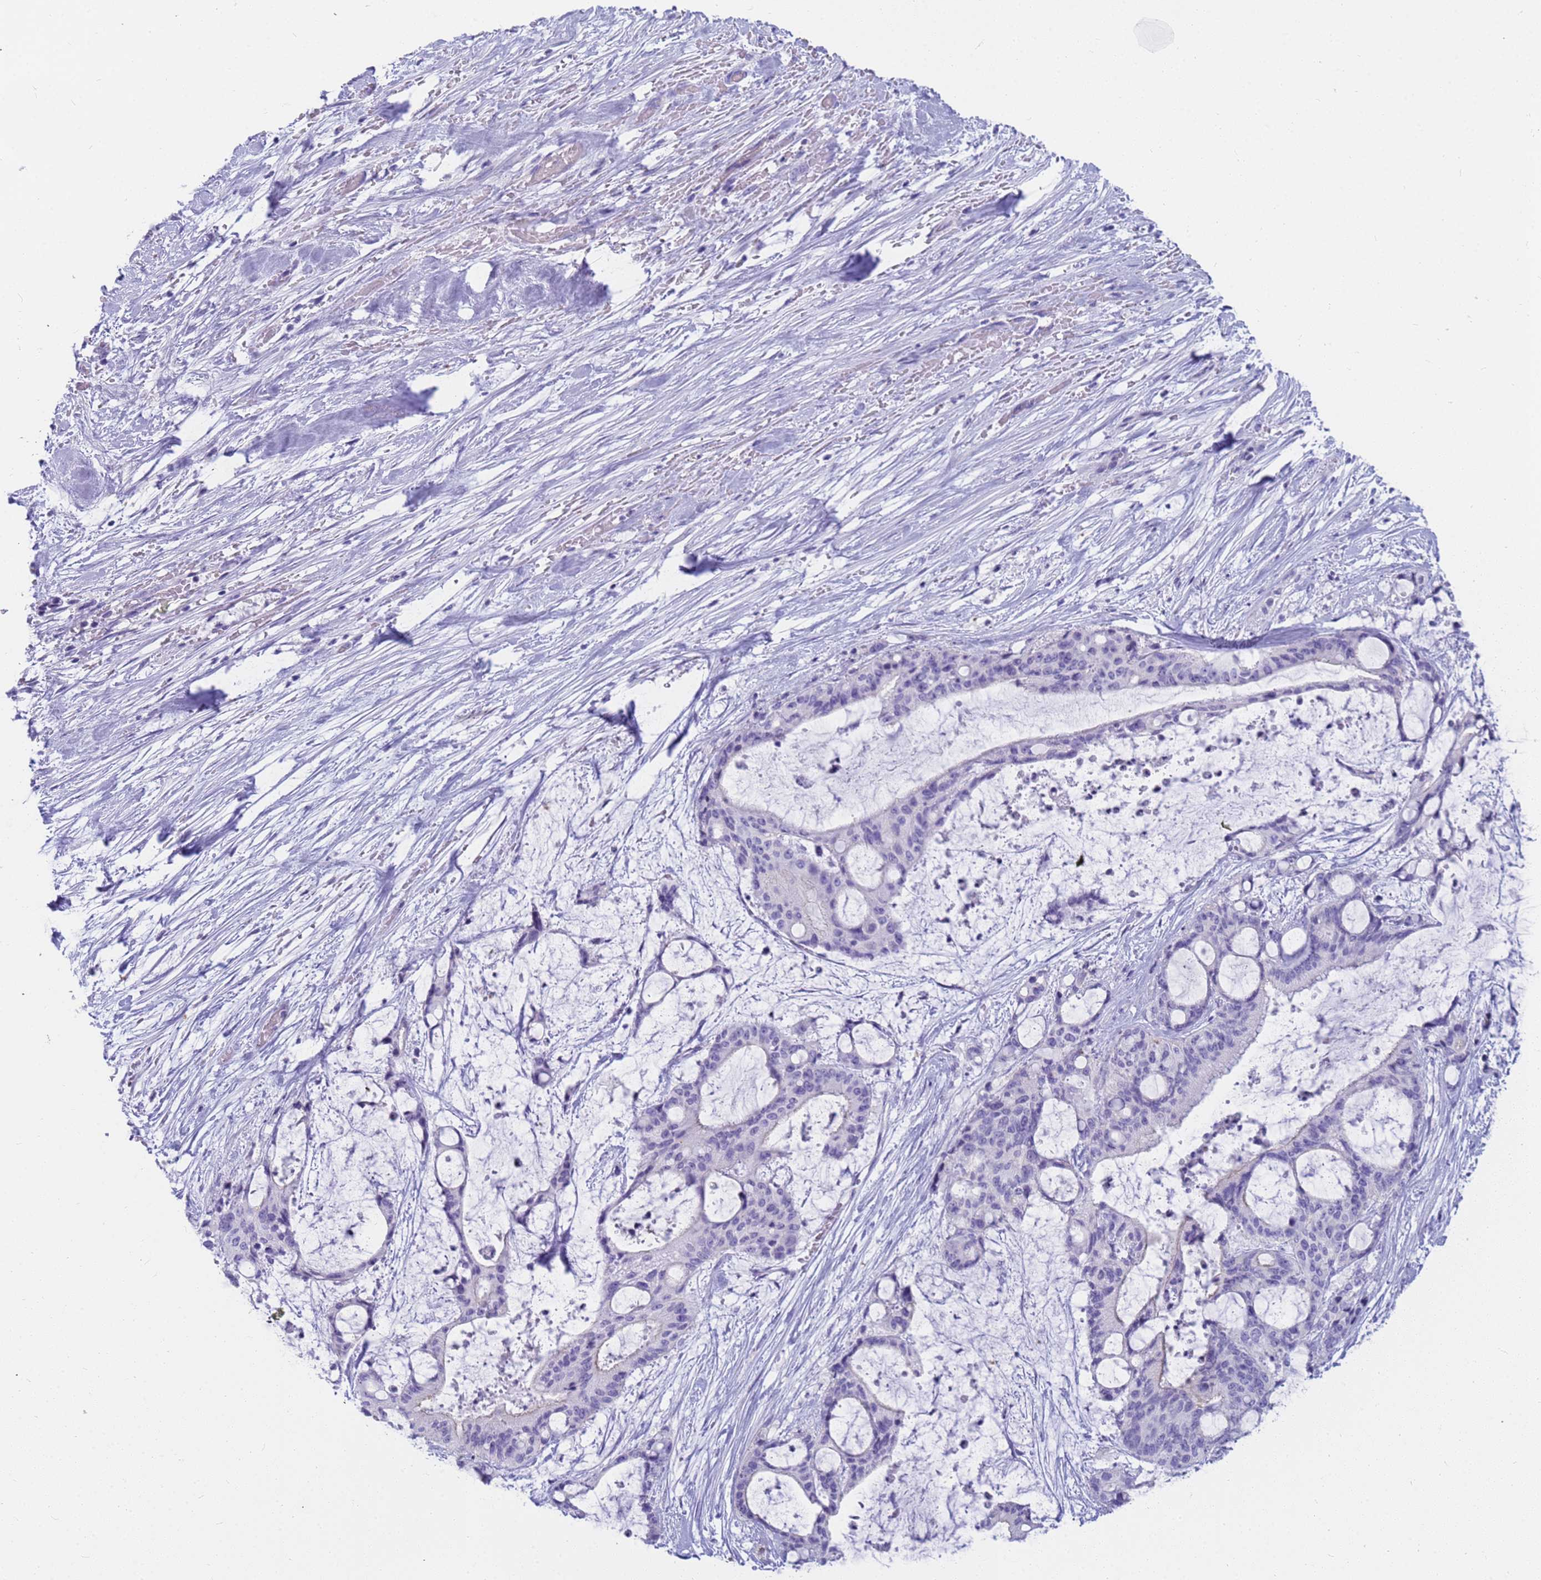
{"staining": {"intensity": "negative", "quantity": "none", "location": "none"}, "tissue": "liver cancer", "cell_type": "Tumor cells", "image_type": "cancer", "snomed": [{"axis": "morphology", "description": "Normal tissue, NOS"}, {"axis": "morphology", "description": "Cholangiocarcinoma"}, {"axis": "topography", "description": "Liver"}, {"axis": "topography", "description": "Peripheral nerve tissue"}], "caption": "Immunohistochemistry histopathology image of human liver cholangiocarcinoma stained for a protein (brown), which shows no positivity in tumor cells. Brightfield microscopy of immunohistochemistry (IHC) stained with DAB (3,3'-diaminobenzidine) (brown) and hematoxylin (blue), captured at high magnification.", "gene": "RNASE2", "patient": {"sex": "female", "age": 73}}